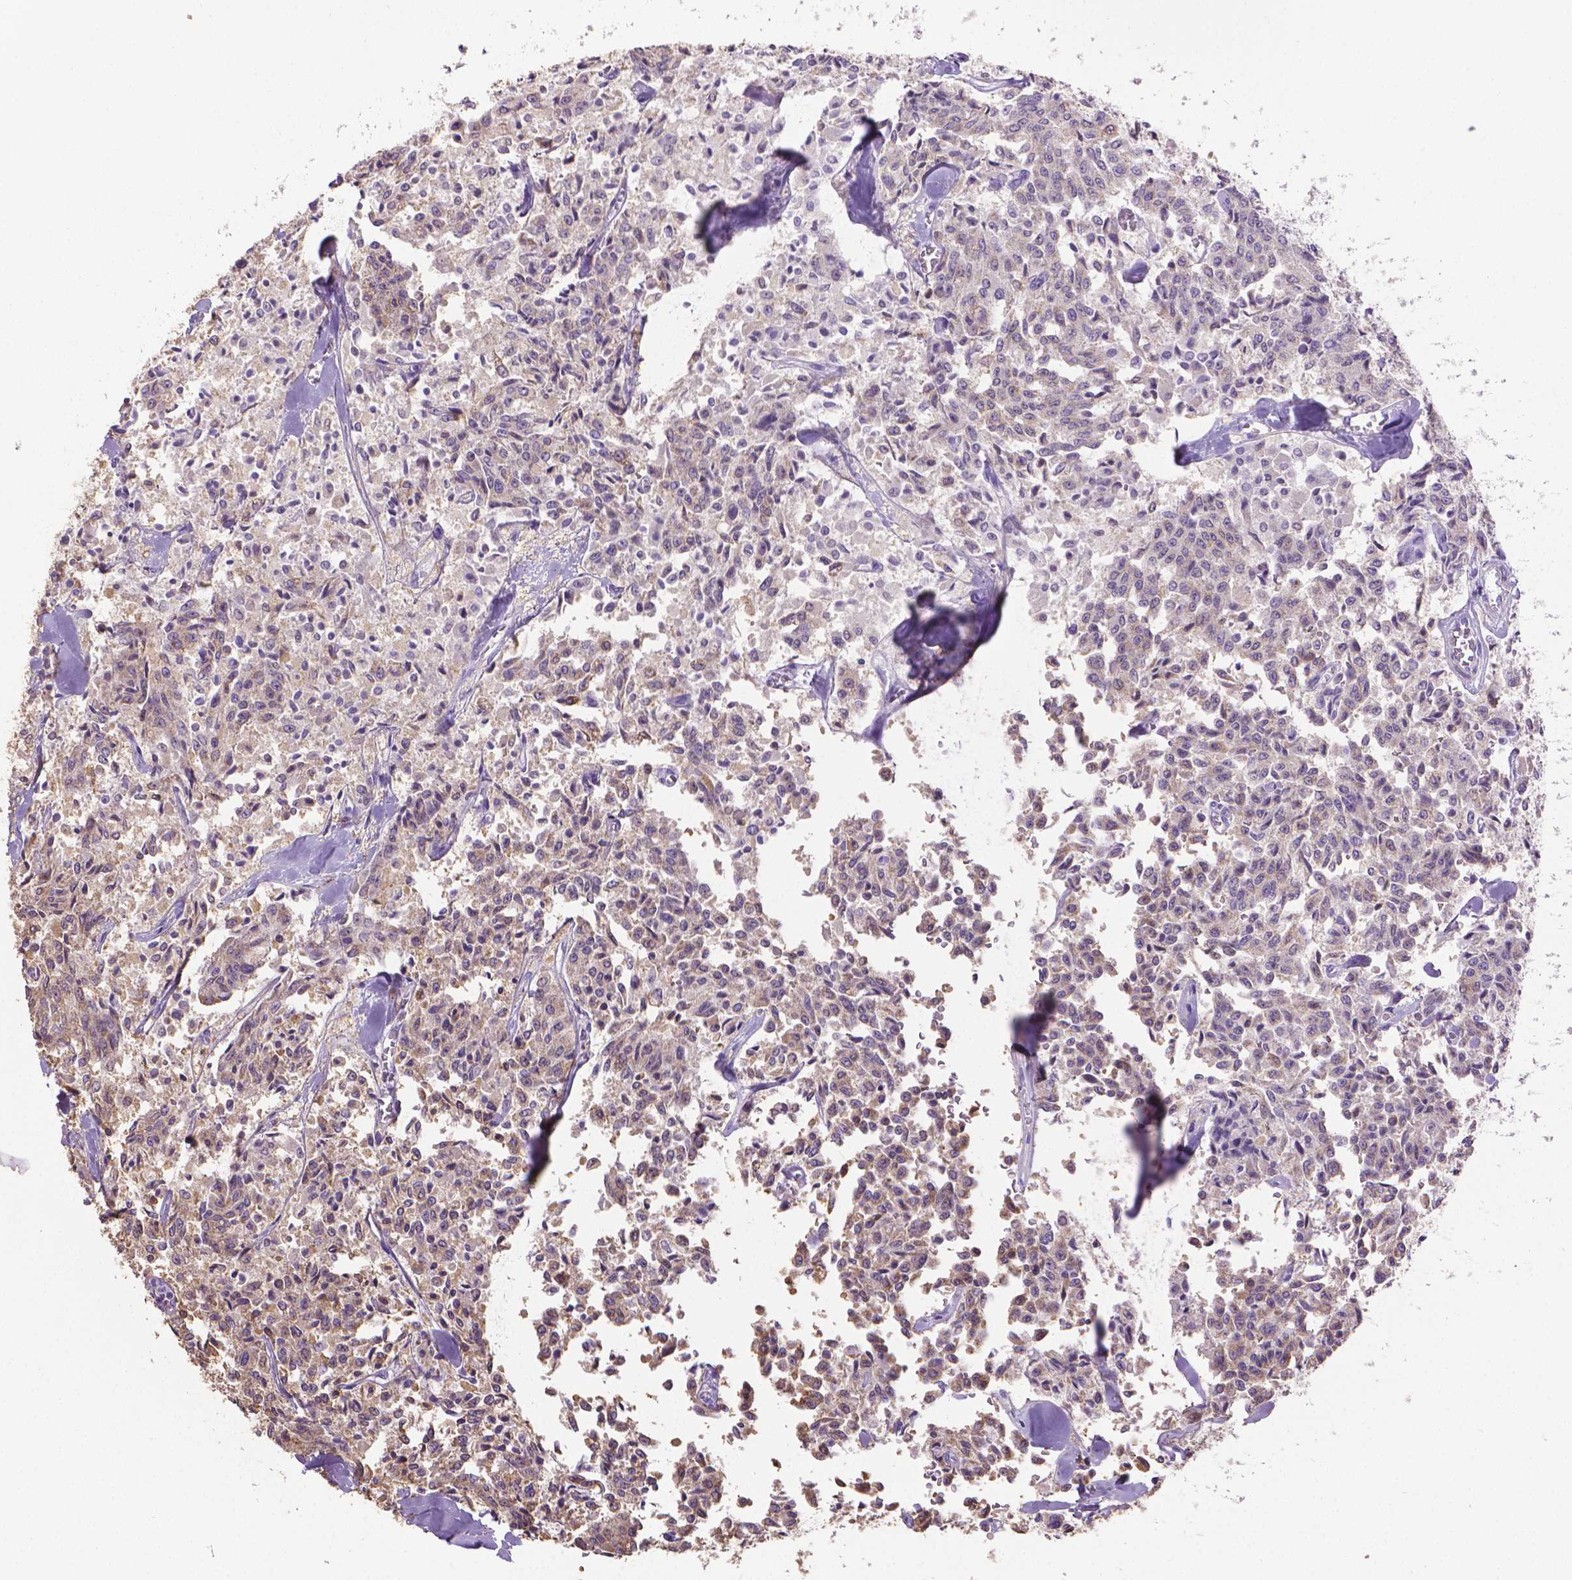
{"staining": {"intensity": "weak", "quantity": "<25%", "location": "cytoplasmic/membranous,nuclear"}, "tissue": "carcinoid", "cell_type": "Tumor cells", "image_type": "cancer", "snomed": [{"axis": "morphology", "description": "Carcinoid, malignant, NOS"}, {"axis": "topography", "description": "Lung"}], "caption": "There is no significant positivity in tumor cells of carcinoid (malignant).", "gene": "PNMA2", "patient": {"sex": "male", "age": 71}}